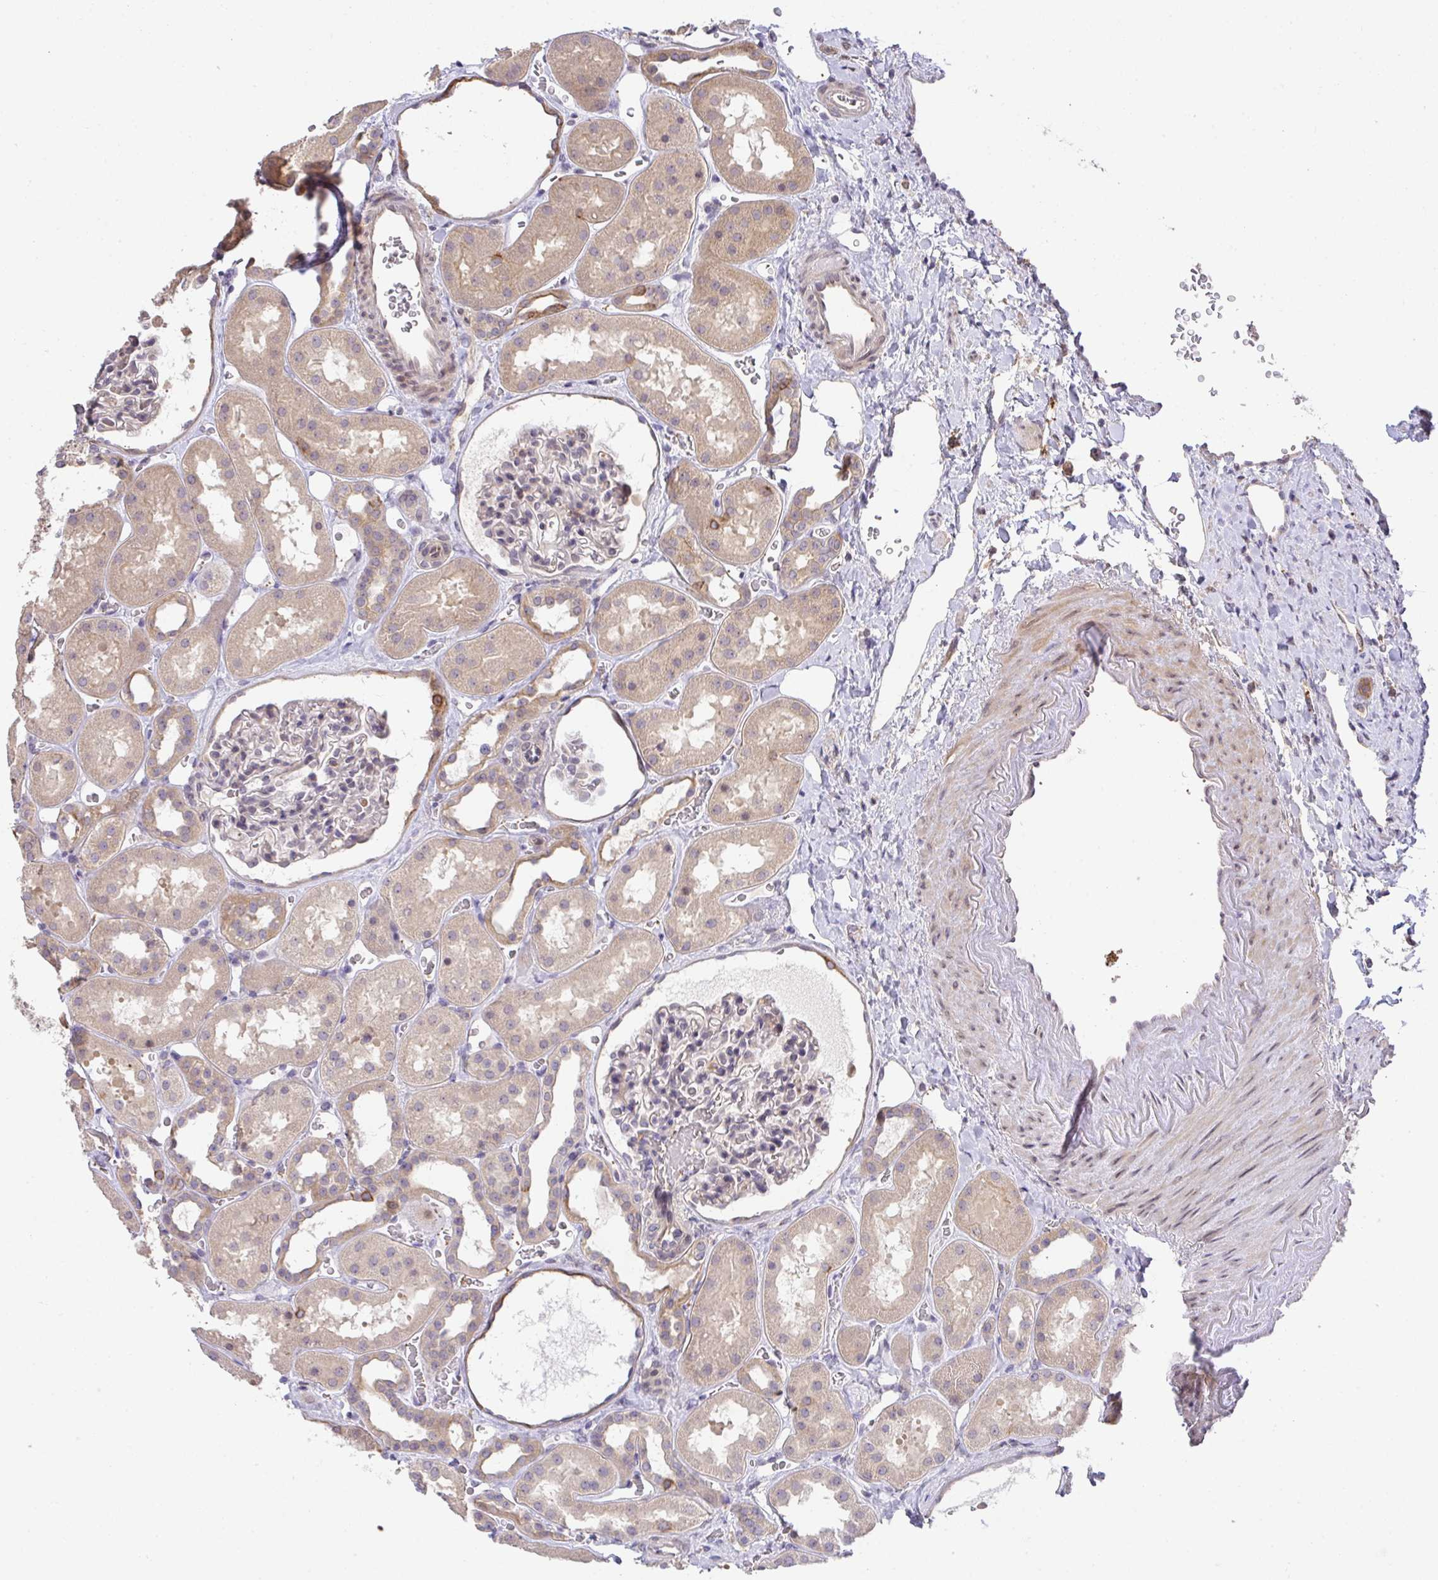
{"staining": {"intensity": "negative", "quantity": "none", "location": "none"}, "tissue": "kidney", "cell_type": "Cells in glomeruli", "image_type": "normal", "snomed": [{"axis": "morphology", "description": "Normal tissue, NOS"}, {"axis": "topography", "description": "Kidney"}], "caption": "IHC micrograph of benign kidney: kidney stained with DAB shows no significant protein expression in cells in glomeruli. Brightfield microscopy of immunohistochemistry stained with DAB (brown) and hematoxylin (blue), captured at high magnification.", "gene": "EEF1AKMT1", "patient": {"sex": "female", "age": 41}}